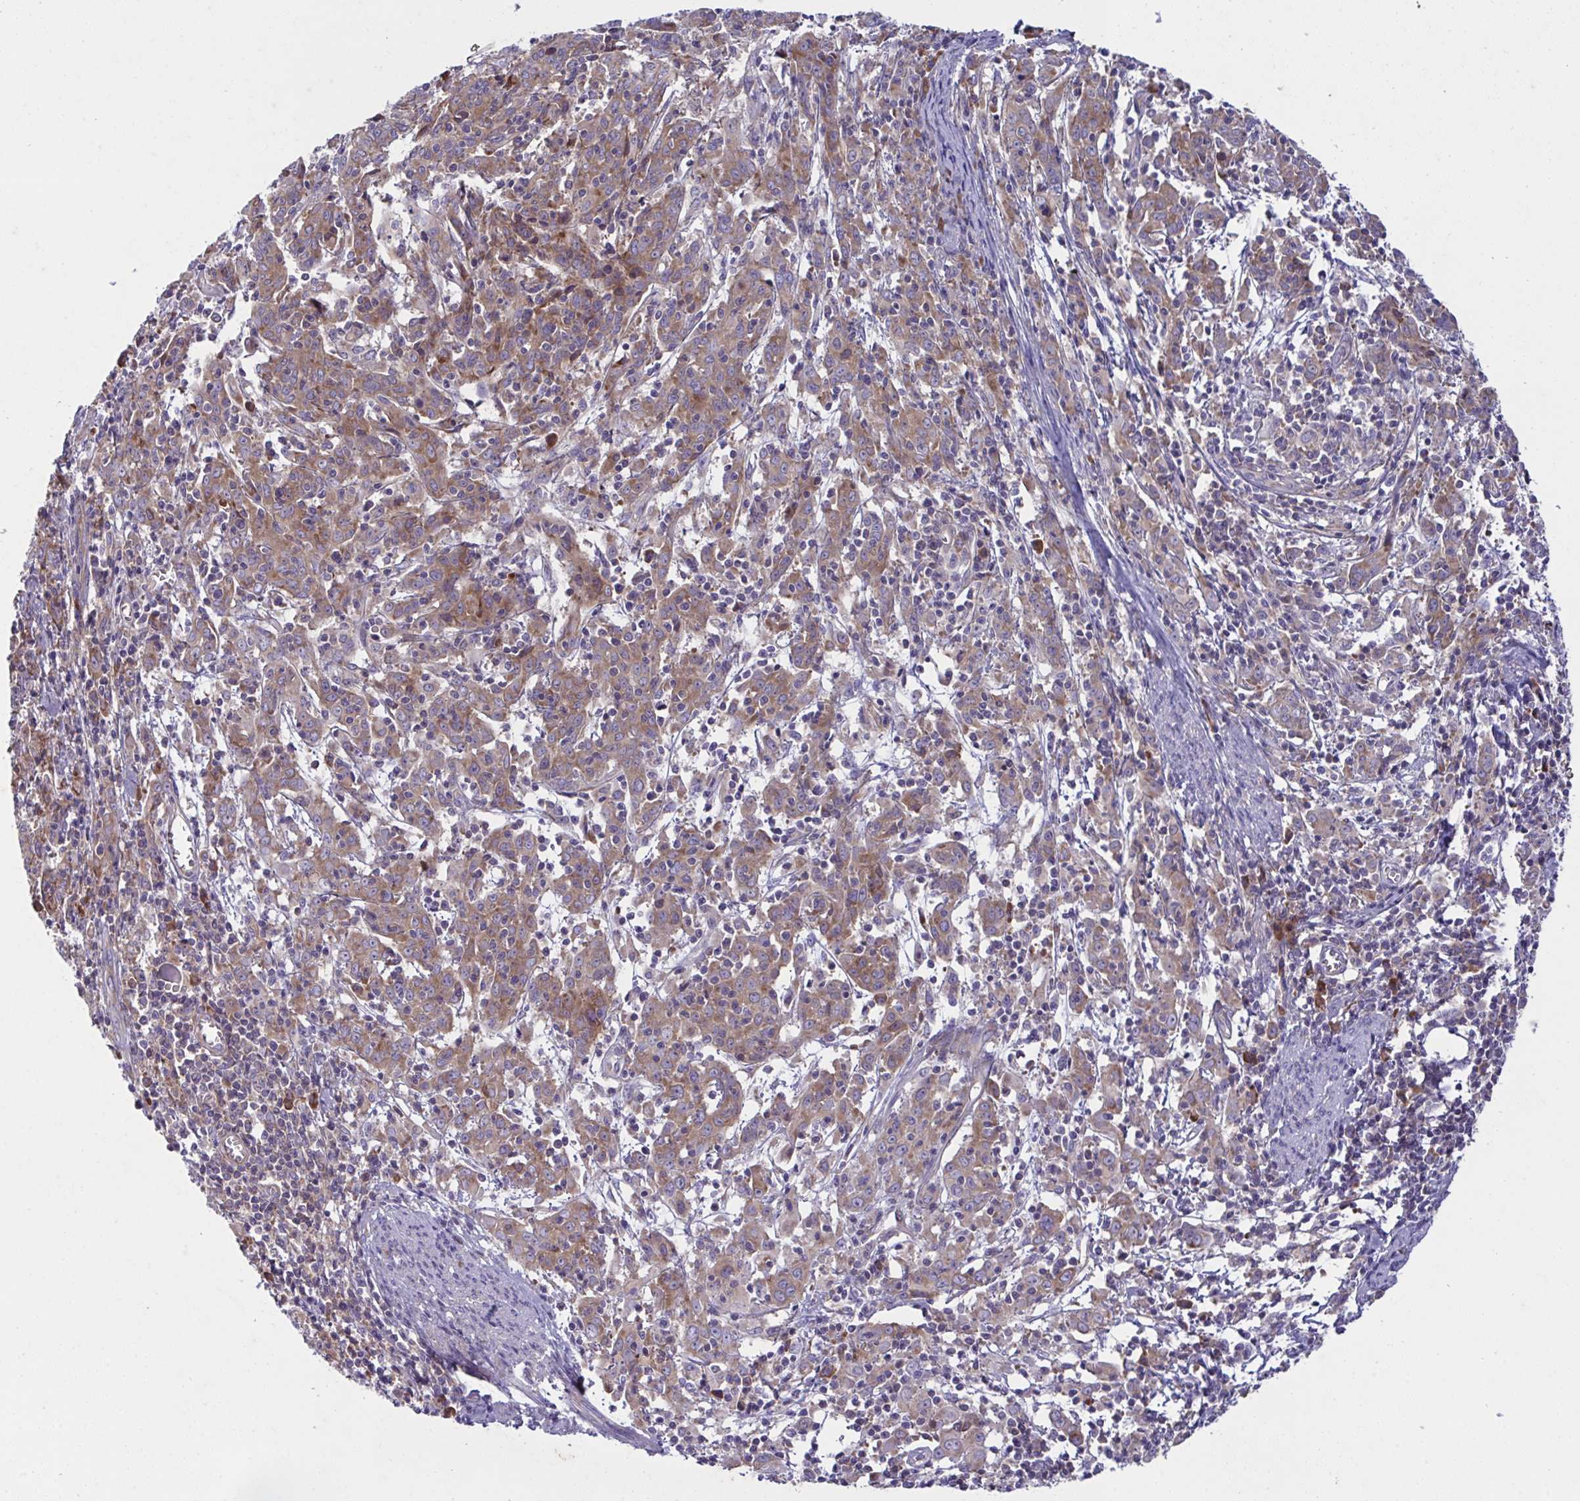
{"staining": {"intensity": "moderate", "quantity": ">75%", "location": "cytoplasmic/membranous"}, "tissue": "cervical cancer", "cell_type": "Tumor cells", "image_type": "cancer", "snomed": [{"axis": "morphology", "description": "Squamous cell carcinoma, NOS"}, {"axis": "topography", "description": "Cervix"}], "caption": "Immunohistochemical staining of squamous cell carcinoma (cervical) shows moderate cytoplasmic/membranous protein positivity in approximately >75% of tumor cells.", "gene": "FAU", "patient": {"sex": "female", "age": 67}}